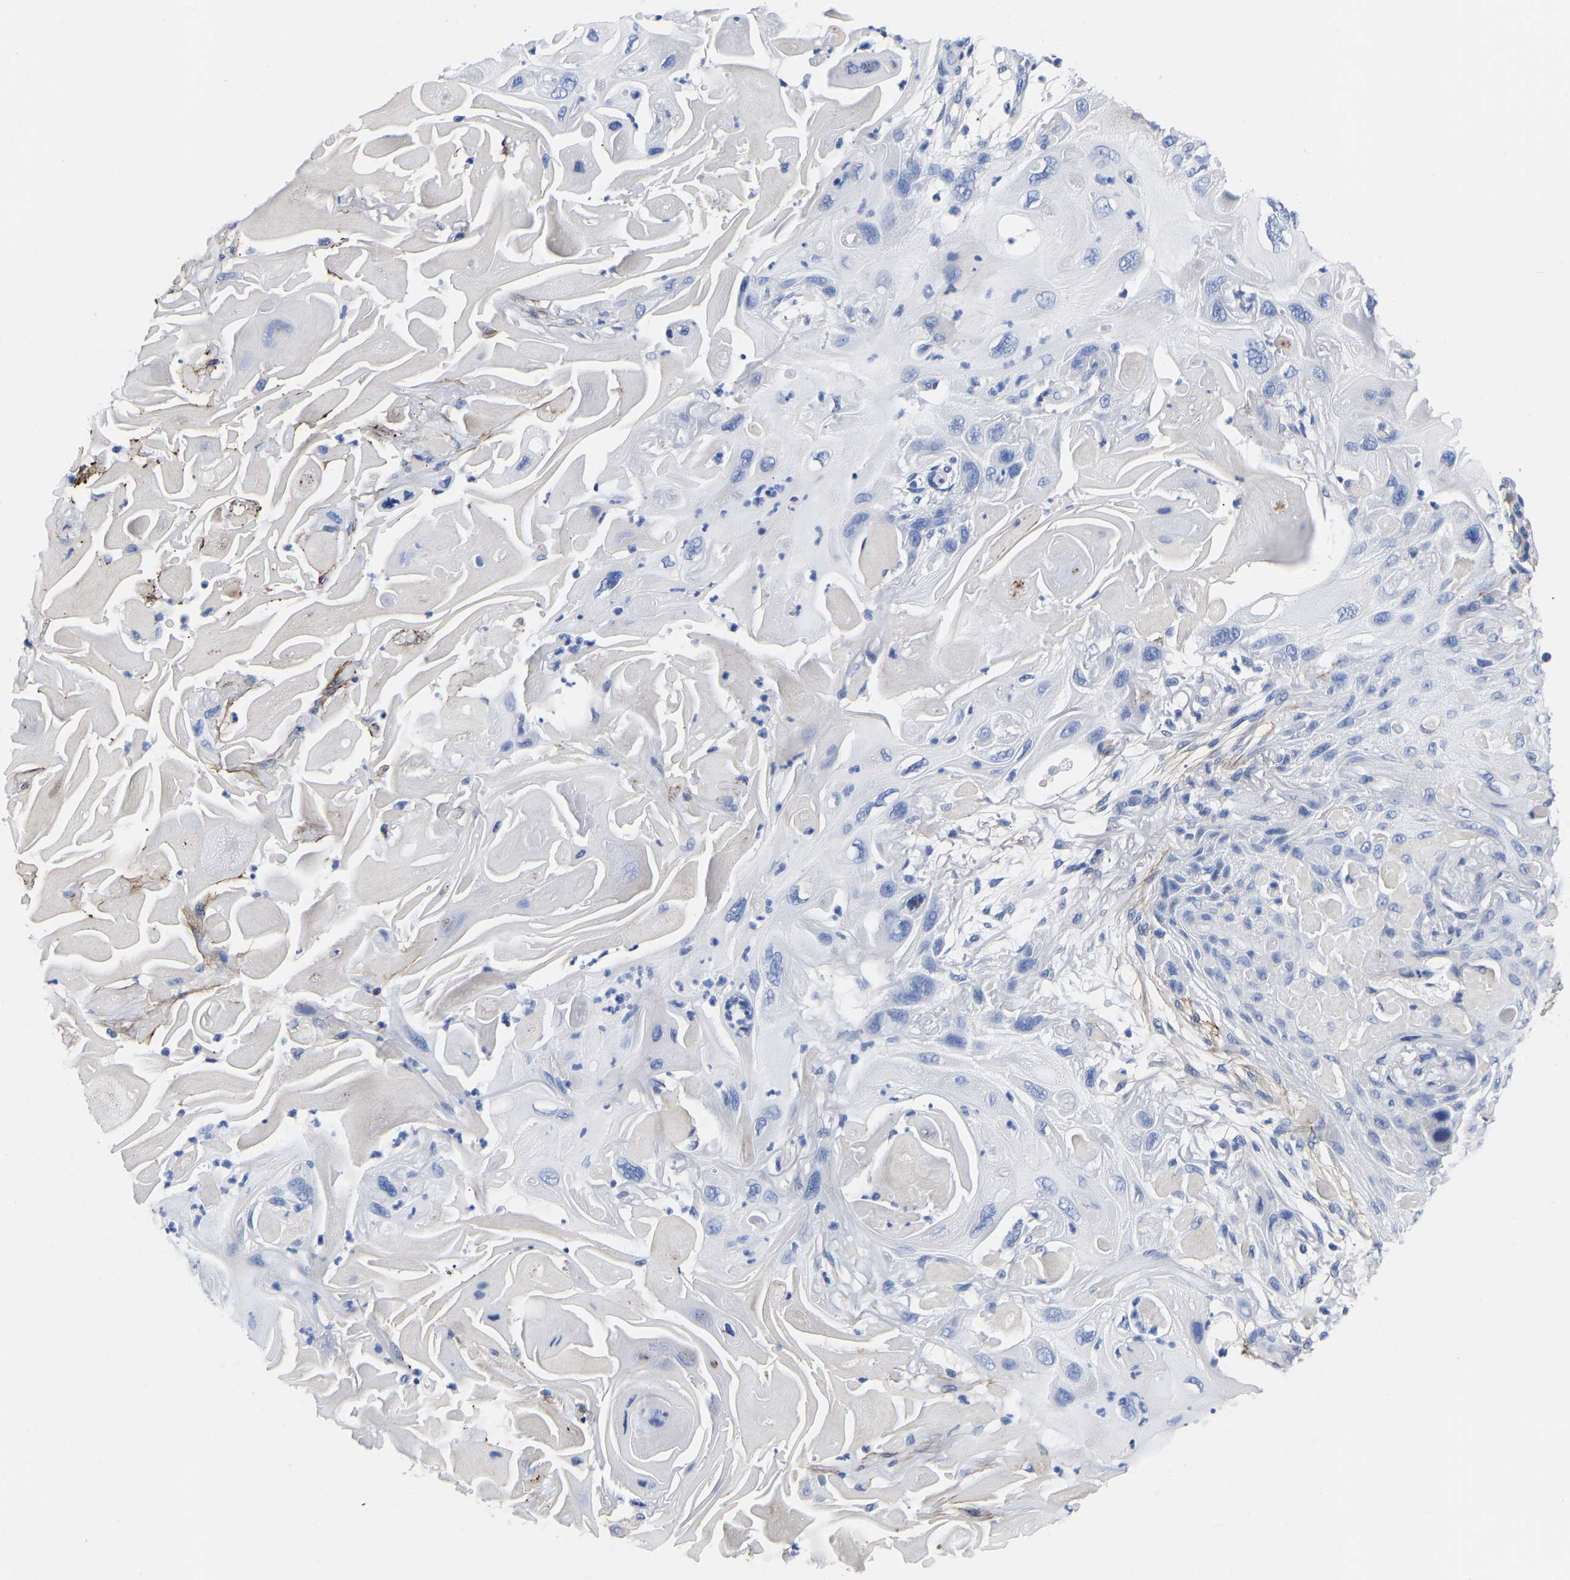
{"staining": {"intensity": "negative", "quantity": "none", "location": "none"}, "tissue": "skin cancer", "cell_type": "Tumor cells", "image_type": "cancer", "snomed": [{"axis": "morphology", "description": "Squamous cell carcinoma, NOS"}, {"axis": "topography", "description": "Skin"}], "caption": "Tumor cells are negative for brown protein staining in skin cancer (squamous cell carcinoma).", "gene": "GPA33", "patient": {"sex": "female", "age": 77}}